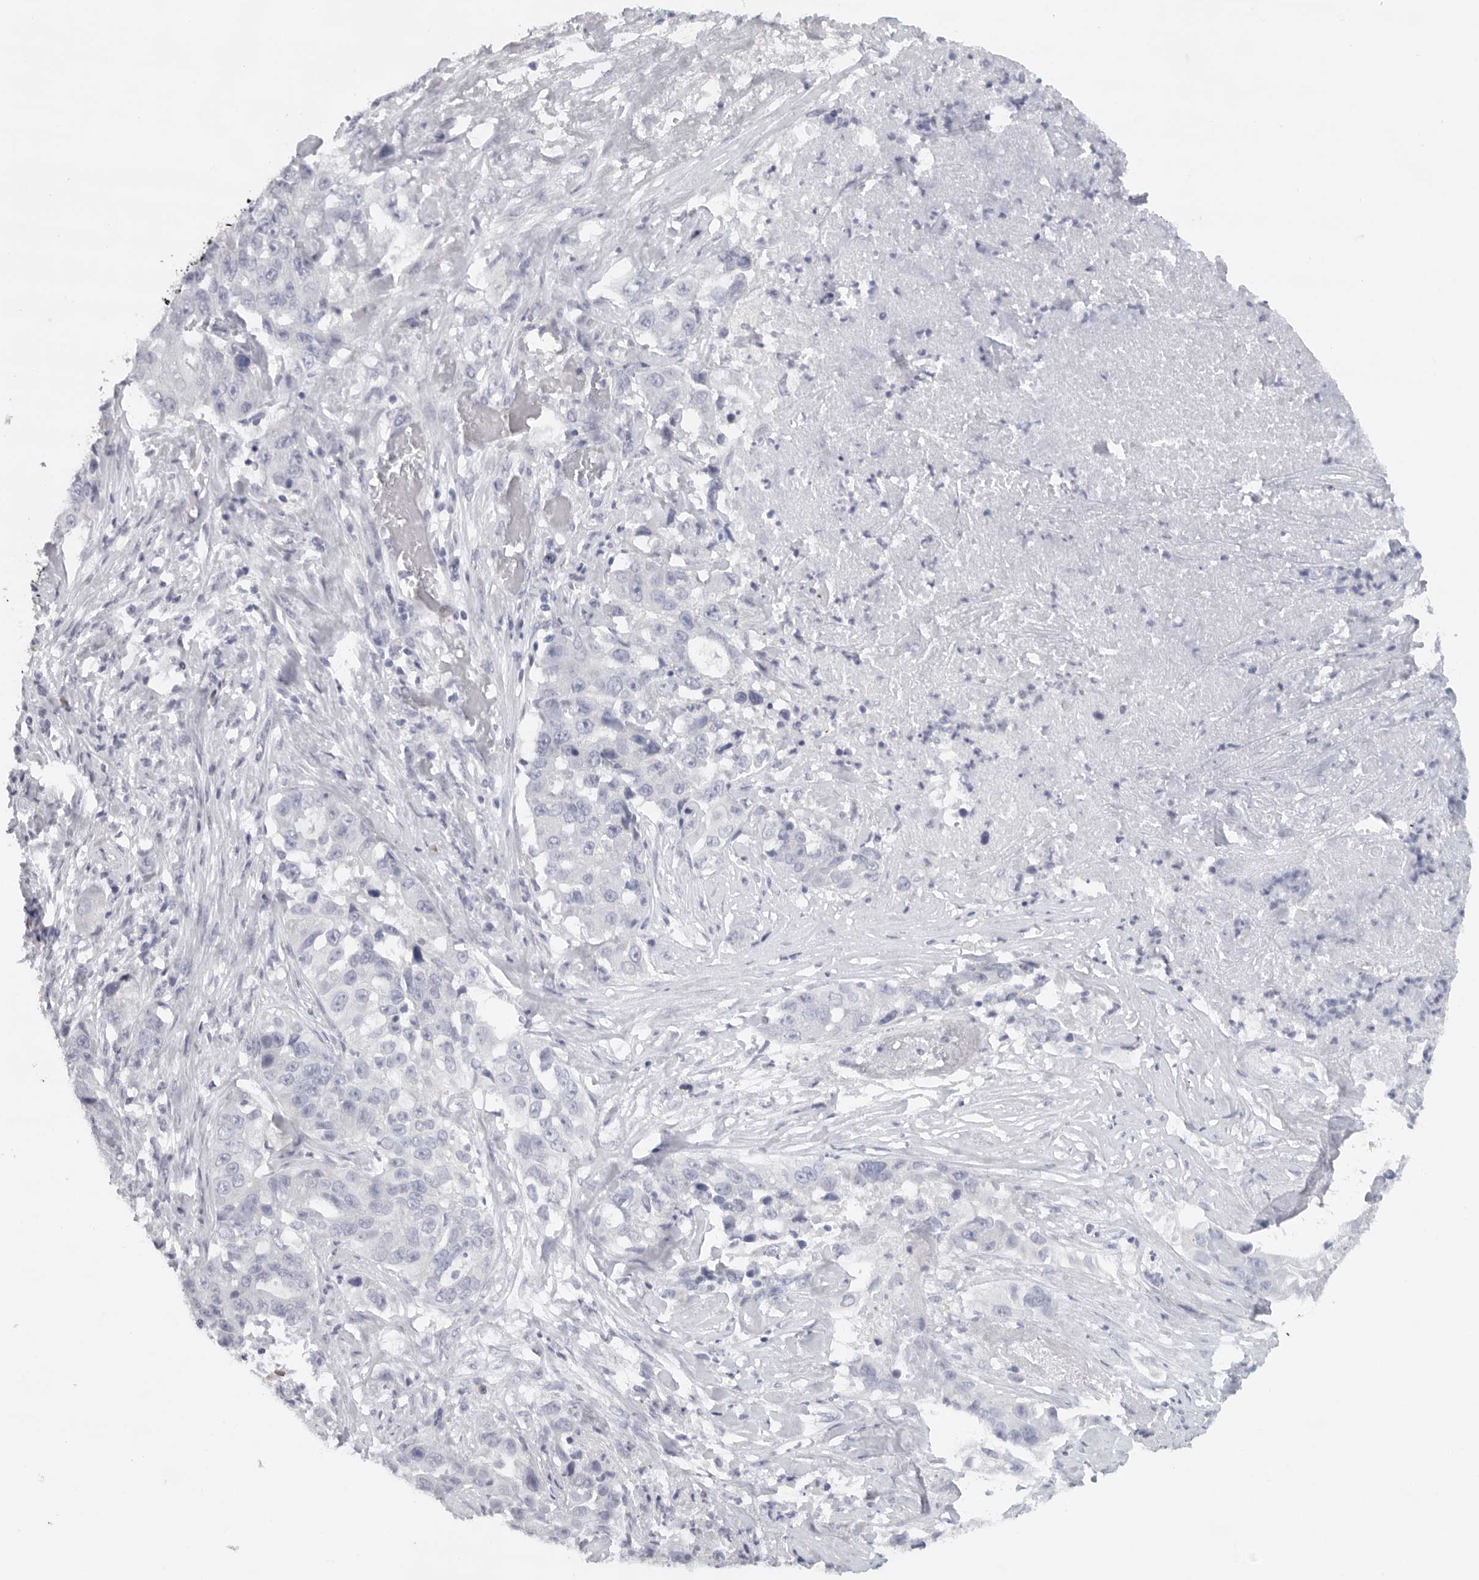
{"staining": {"intensity": "negative", "quantity": "none", "location": "none"}, "tissue": "lung cancer", "cell_type": "Tumor cells", "image_type": "cancer", "snomed": [{"axis": "morphology", "description": "Adenocarcinoma, NOS"}, {"axis": "topography", "description": "Lung"}], "caption": "There is no significant positivity in tumor cells of adenocarcinoma (lung).", "gene": "TMEM69", "patient": {"sex": "female", "age": 51}}